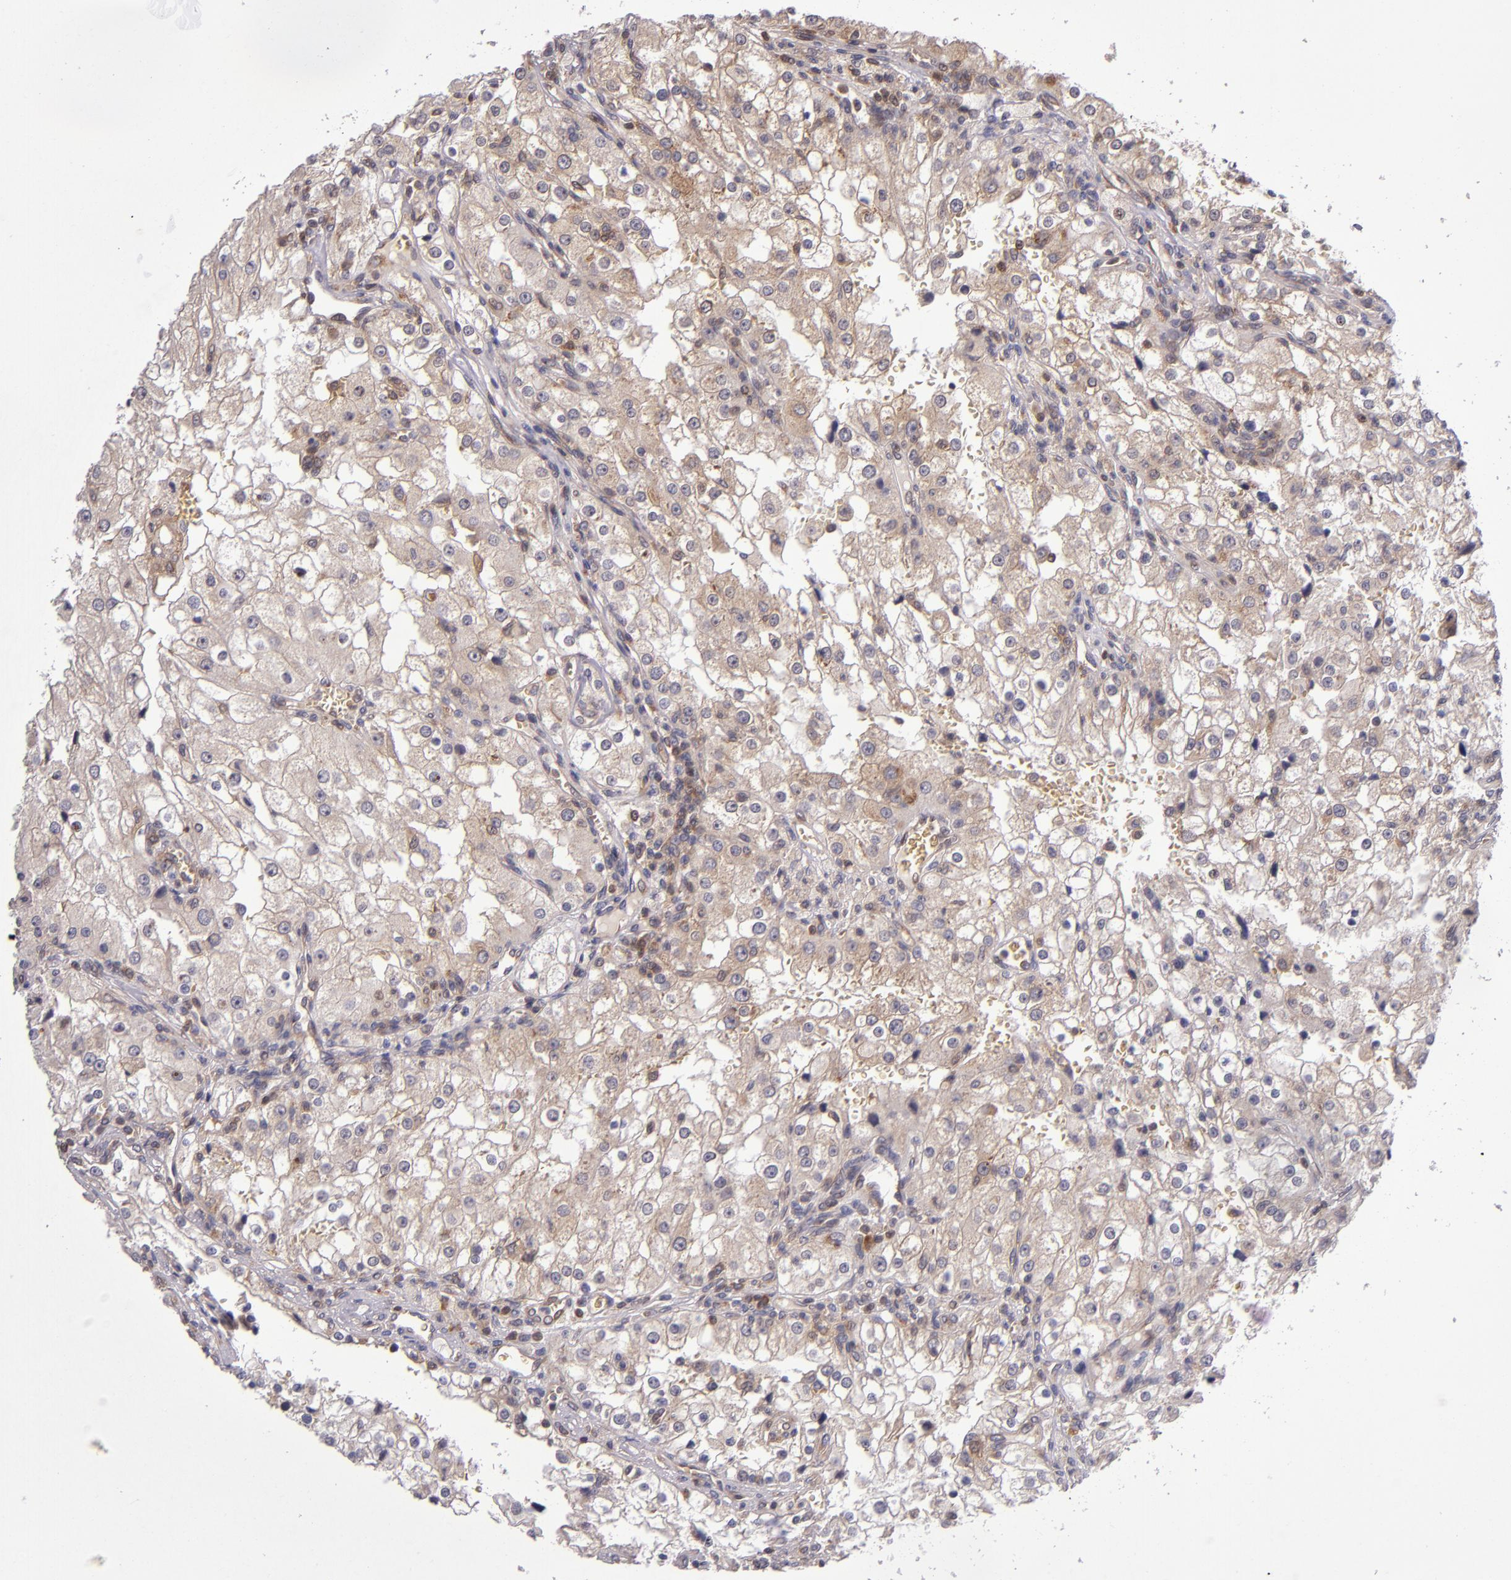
{"staining": {"intensity": "moderate", "quantity": ">75%", "location": "cytoplasmic/membranous"}, "tissue": "renal cancer", "cell_type": "Tumor cells", "image_type": "cancer", "snomed": [{"axis": "morphology", "description": "Adenocarcinoma, NOS"}, {"axis": "topography", "description": "Kidney"}], "caption": "Protein staining of renal cancer (adenocarcinoma) tissue demonstrates moderate cytoplasmic/membranous staining in about >75% of tumor cells. Immunohistochemistry (ihc) stains the protein in brown and the nuclei are stained blue.", "gene": "EIF4ENIF1", "patient": {"sex": "female", "age": 74}}